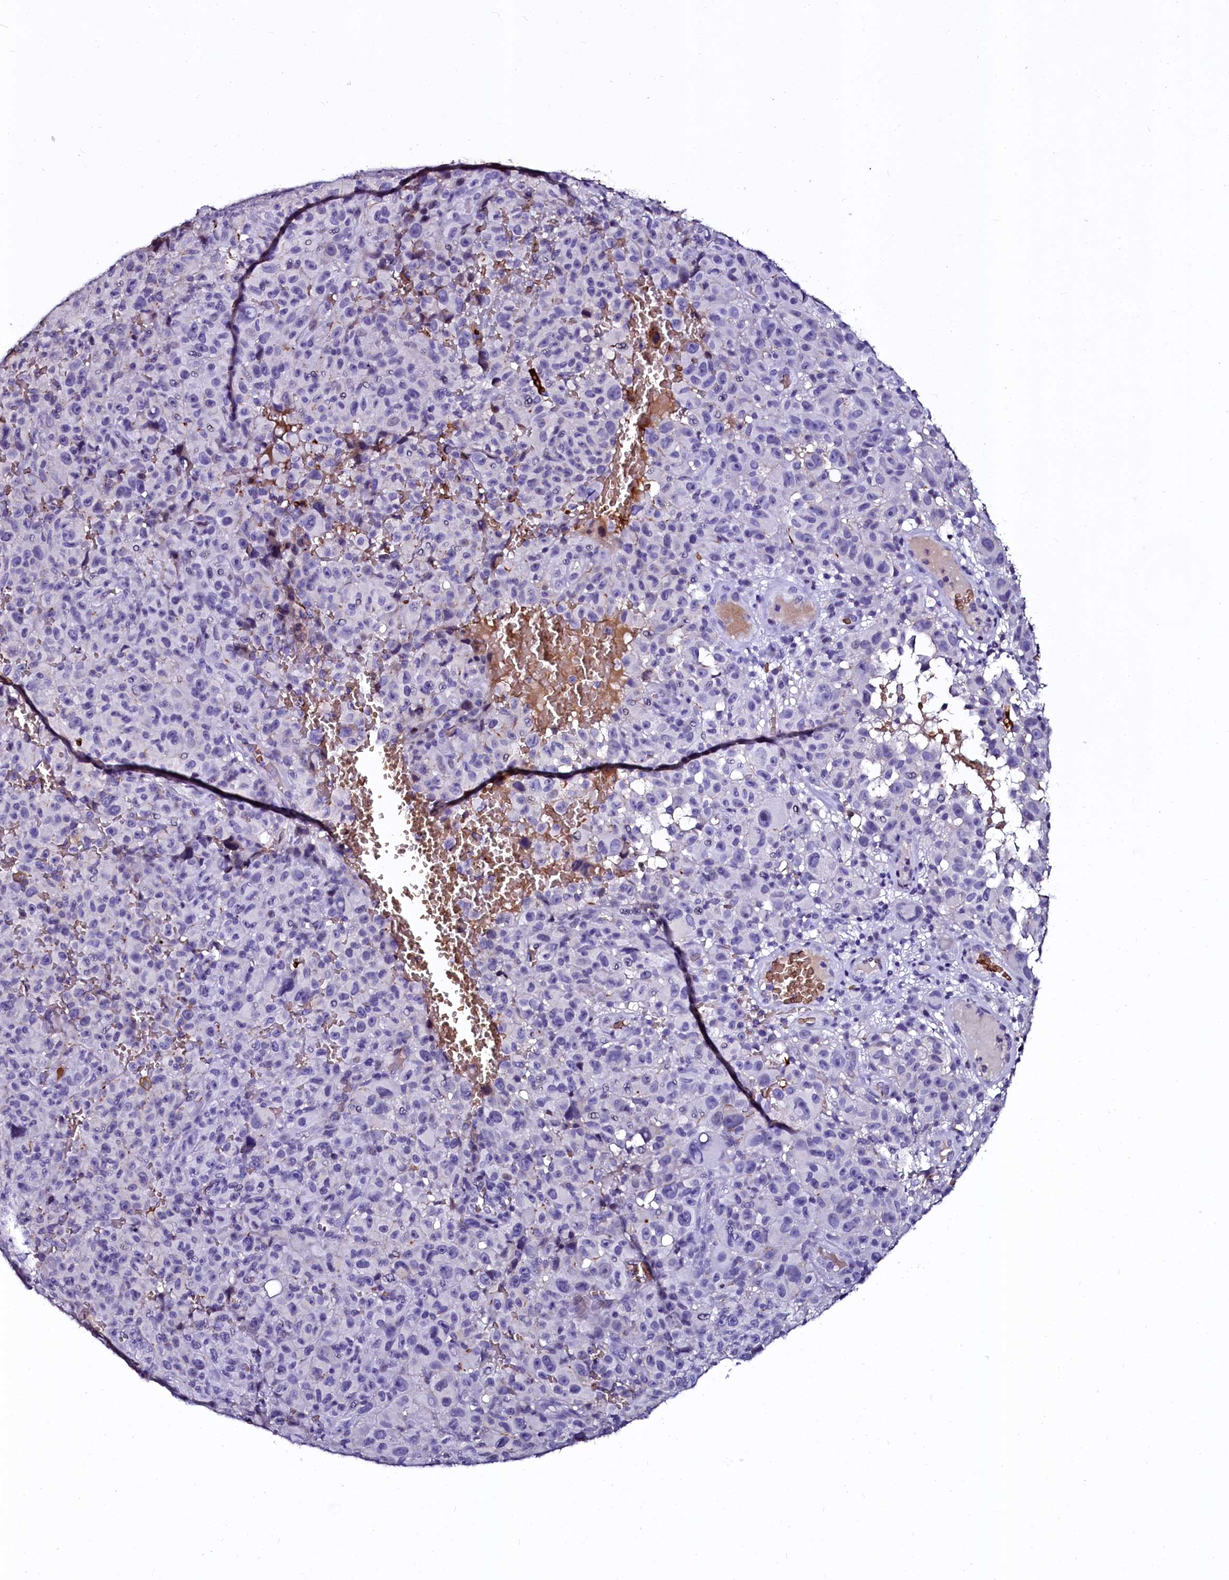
{"staining": {"intensity": "negative", "quantity": "none", "location": "none"}, "tissue": "melanoma", "cell_type": "Tumor cells", "image_type": "cancer", "snomed": [{"axis": "morphology", "description": "Malignant melanoma, NOS"}, {"axis": "topography", "description": "Skin"}], "caption": "IHC of human melanoma exhibits no positivity in tumor cells. Nuclei are stained in blue.", "gene": "CTDSPL2", "patient": {"sex": "female", "age": 82}}